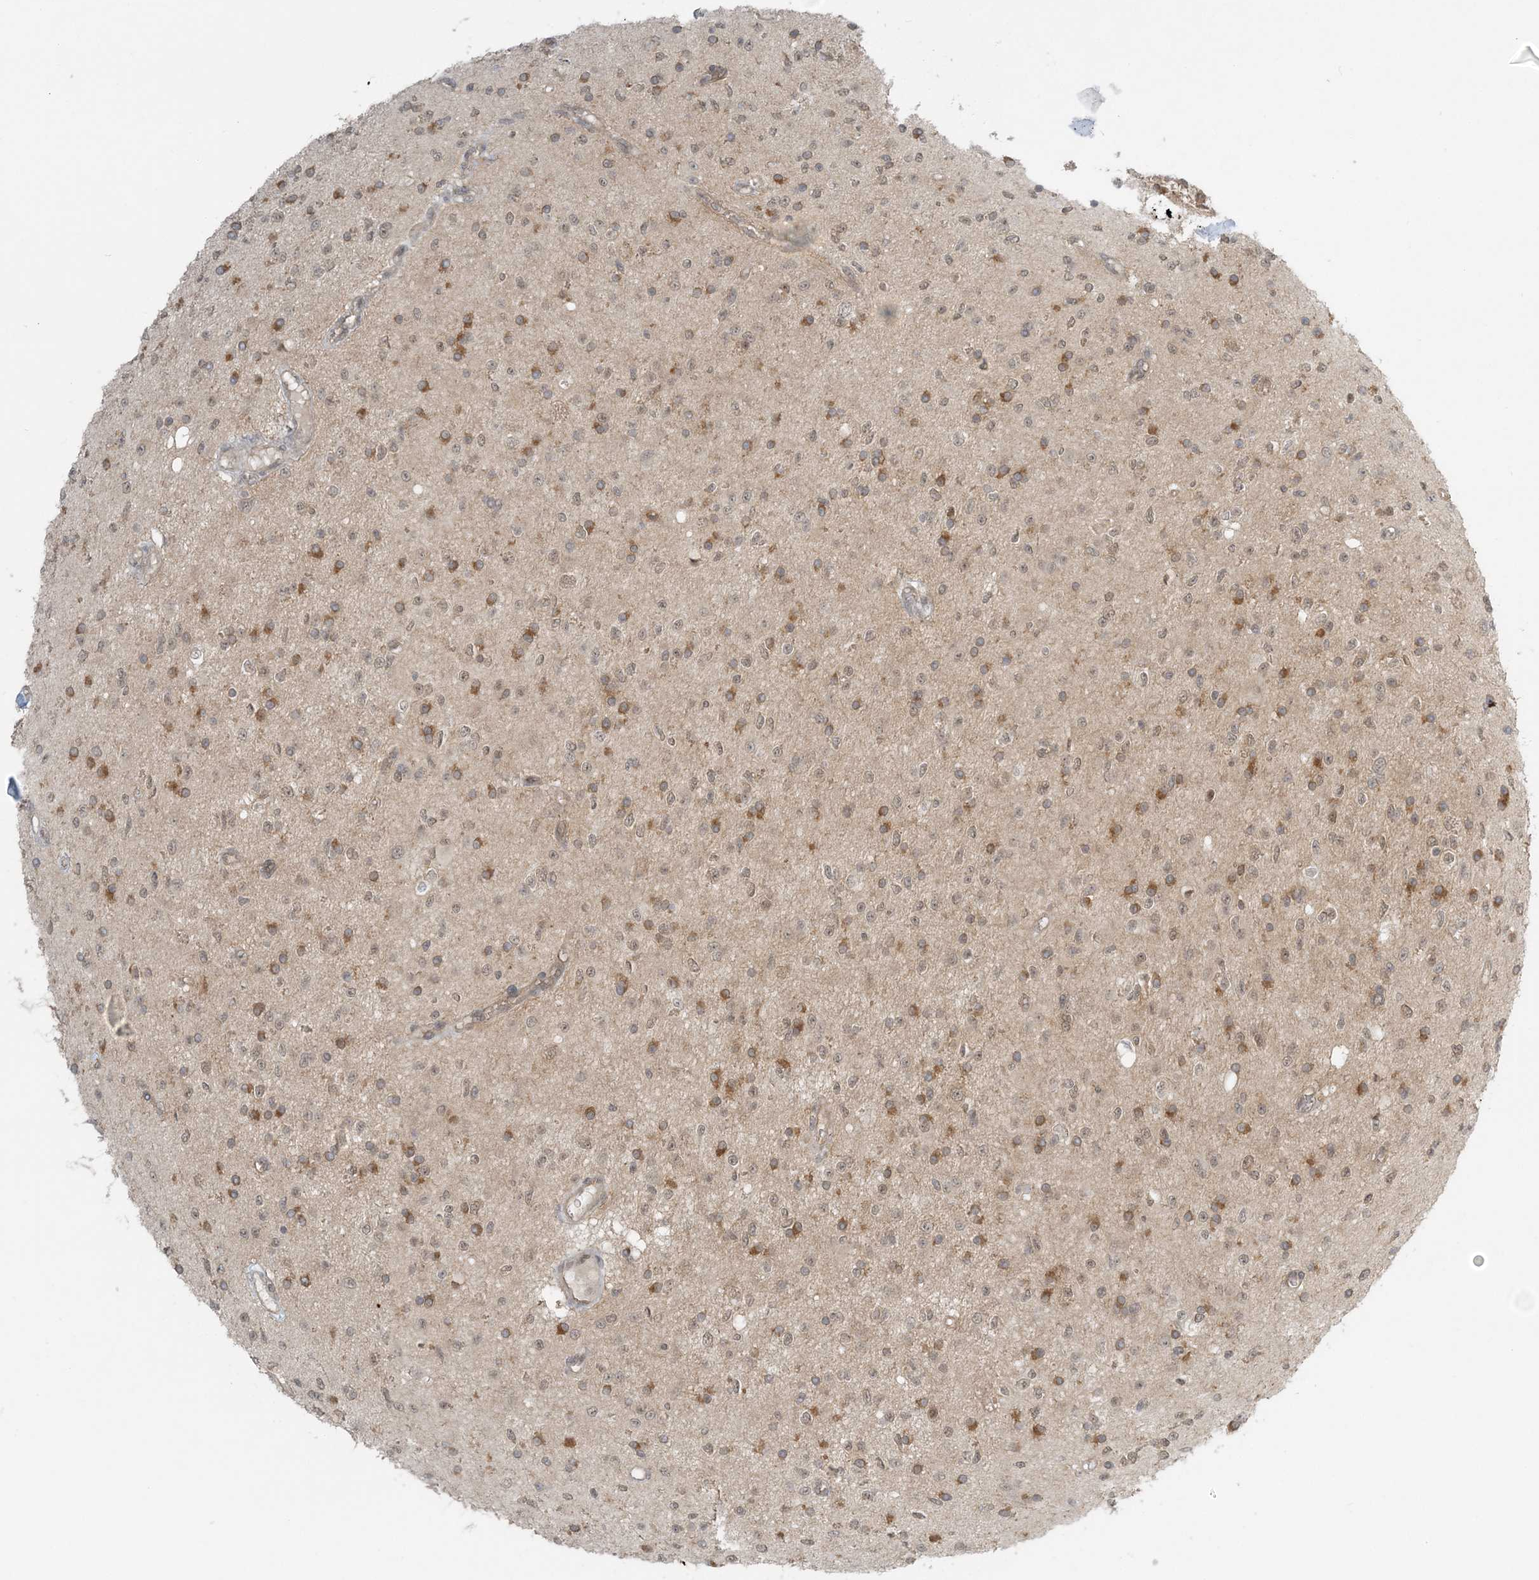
{"staining": {"intensity": "moderate", "quantity": "25%-75%", "location": "cytoplasmic/membranous"}, "tissue": "glioma", "cell_type": "Tumor cells", "image_type": "cancer", "snomed": [{"axis": "morphology", "description": "Glioma, malignant, High grade"}, {"axis": "topography", "description": "Brain"}], "caption": "Protein staining of malignant glioma (high-grade) tissue demonstrates moderate cytoplasmic/membranous positivity in about 25%-75% of tumor cells. The protein is shown in brown color, while the nuclei are stained blue.", "gene": "ATP11A", "patient": {"sex": "male", "age": 34}}